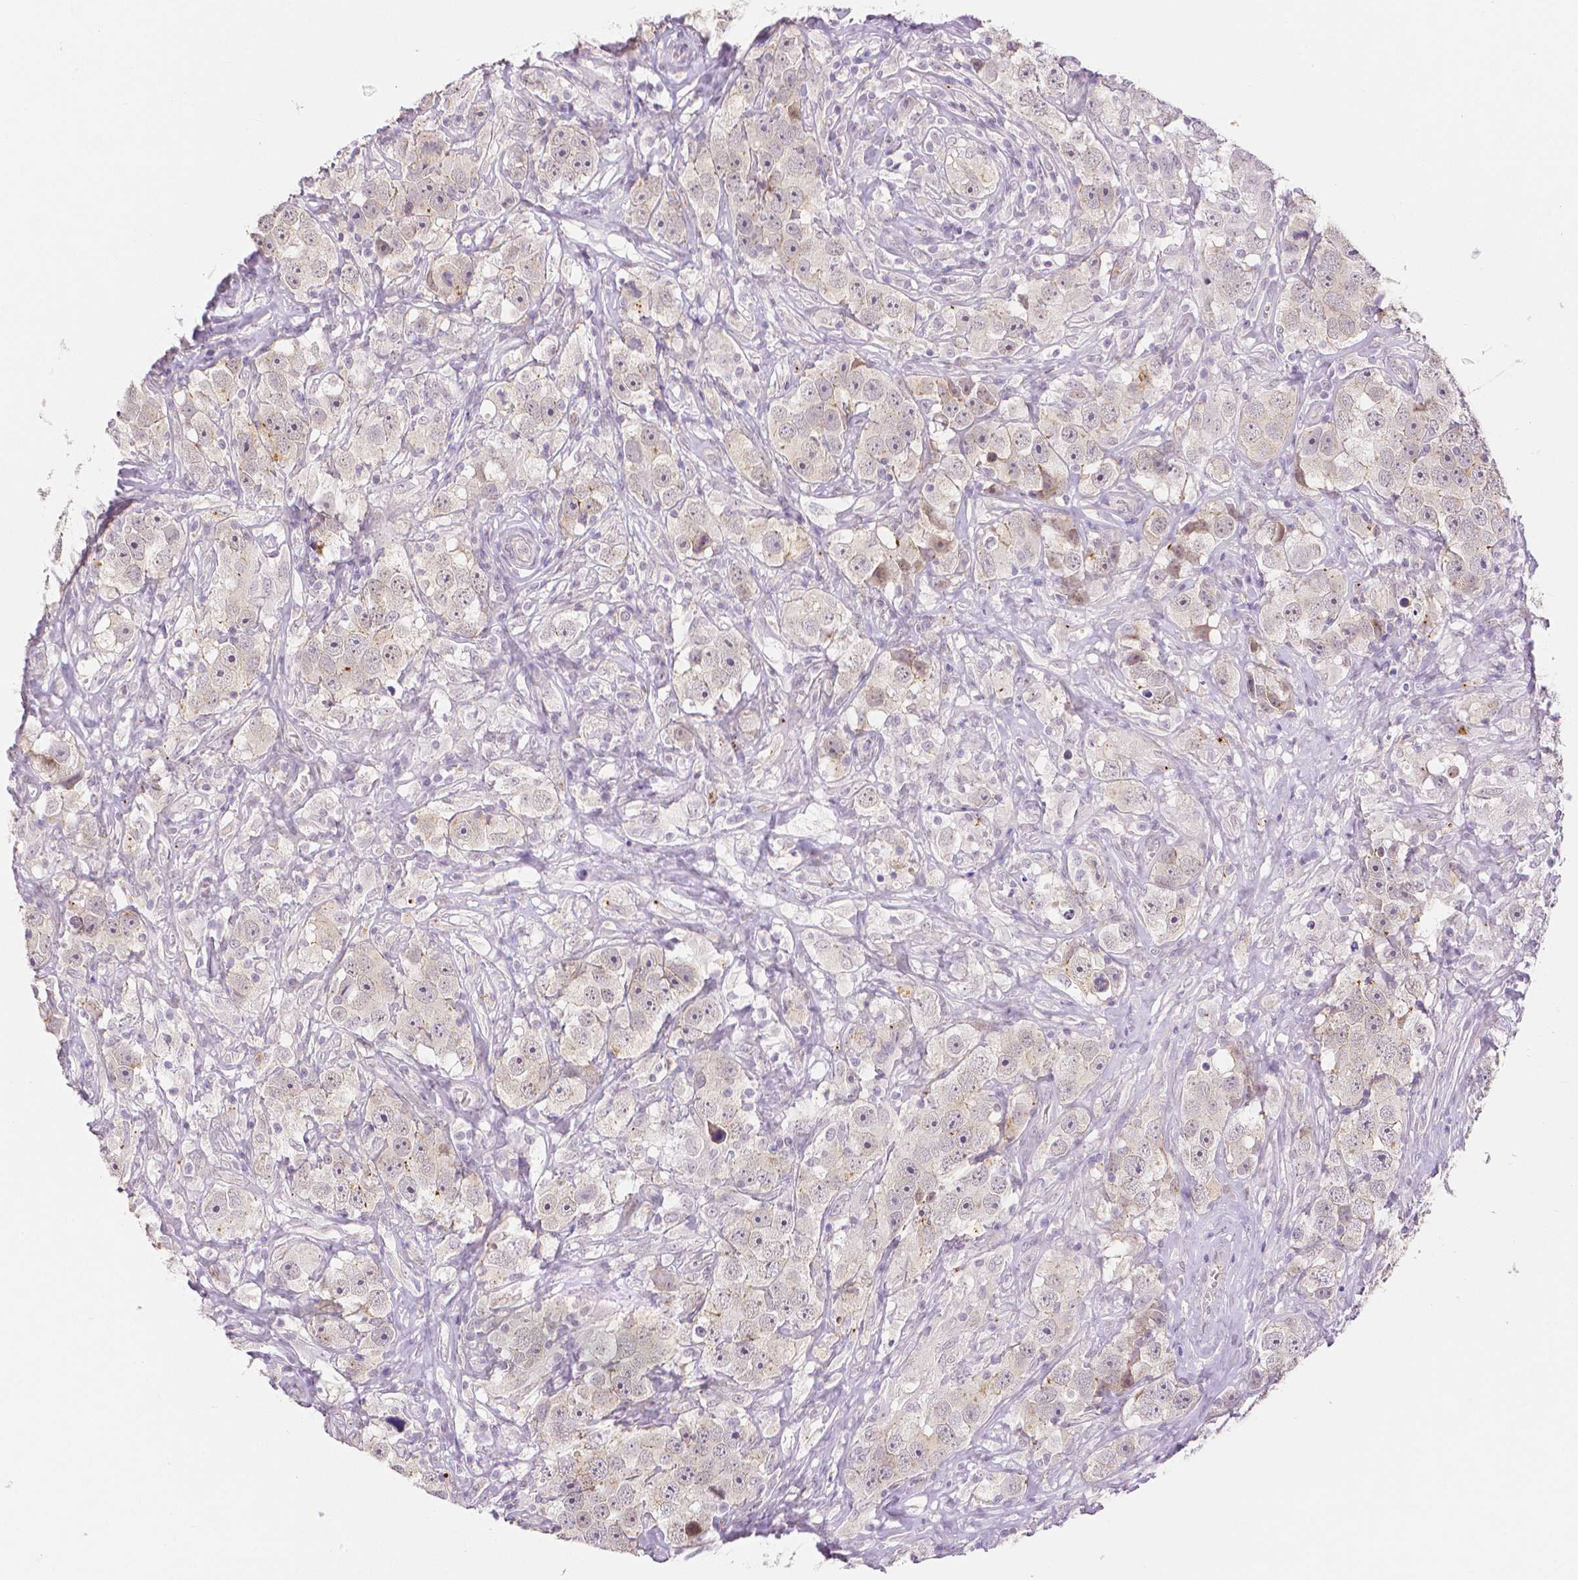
{"staining": {"intensity": "negative", "quantity": "none", "location": "none"}, "tissue": "testis cancer", "cell_type": "Tumor cells", "image_type": "cancer", "snomed": [{"axis": "morphology", "description": "Seminoma, NOS"}, {"axis": "topography", "description": "Testis"}], "caption": "Immunohistochemistry image of human testis cancer (seminoma) stained for a protein (brown), which shows no staining in tumor cells.", "gene": "OCLN", "patient": {"sex": "male", "age": 49}}